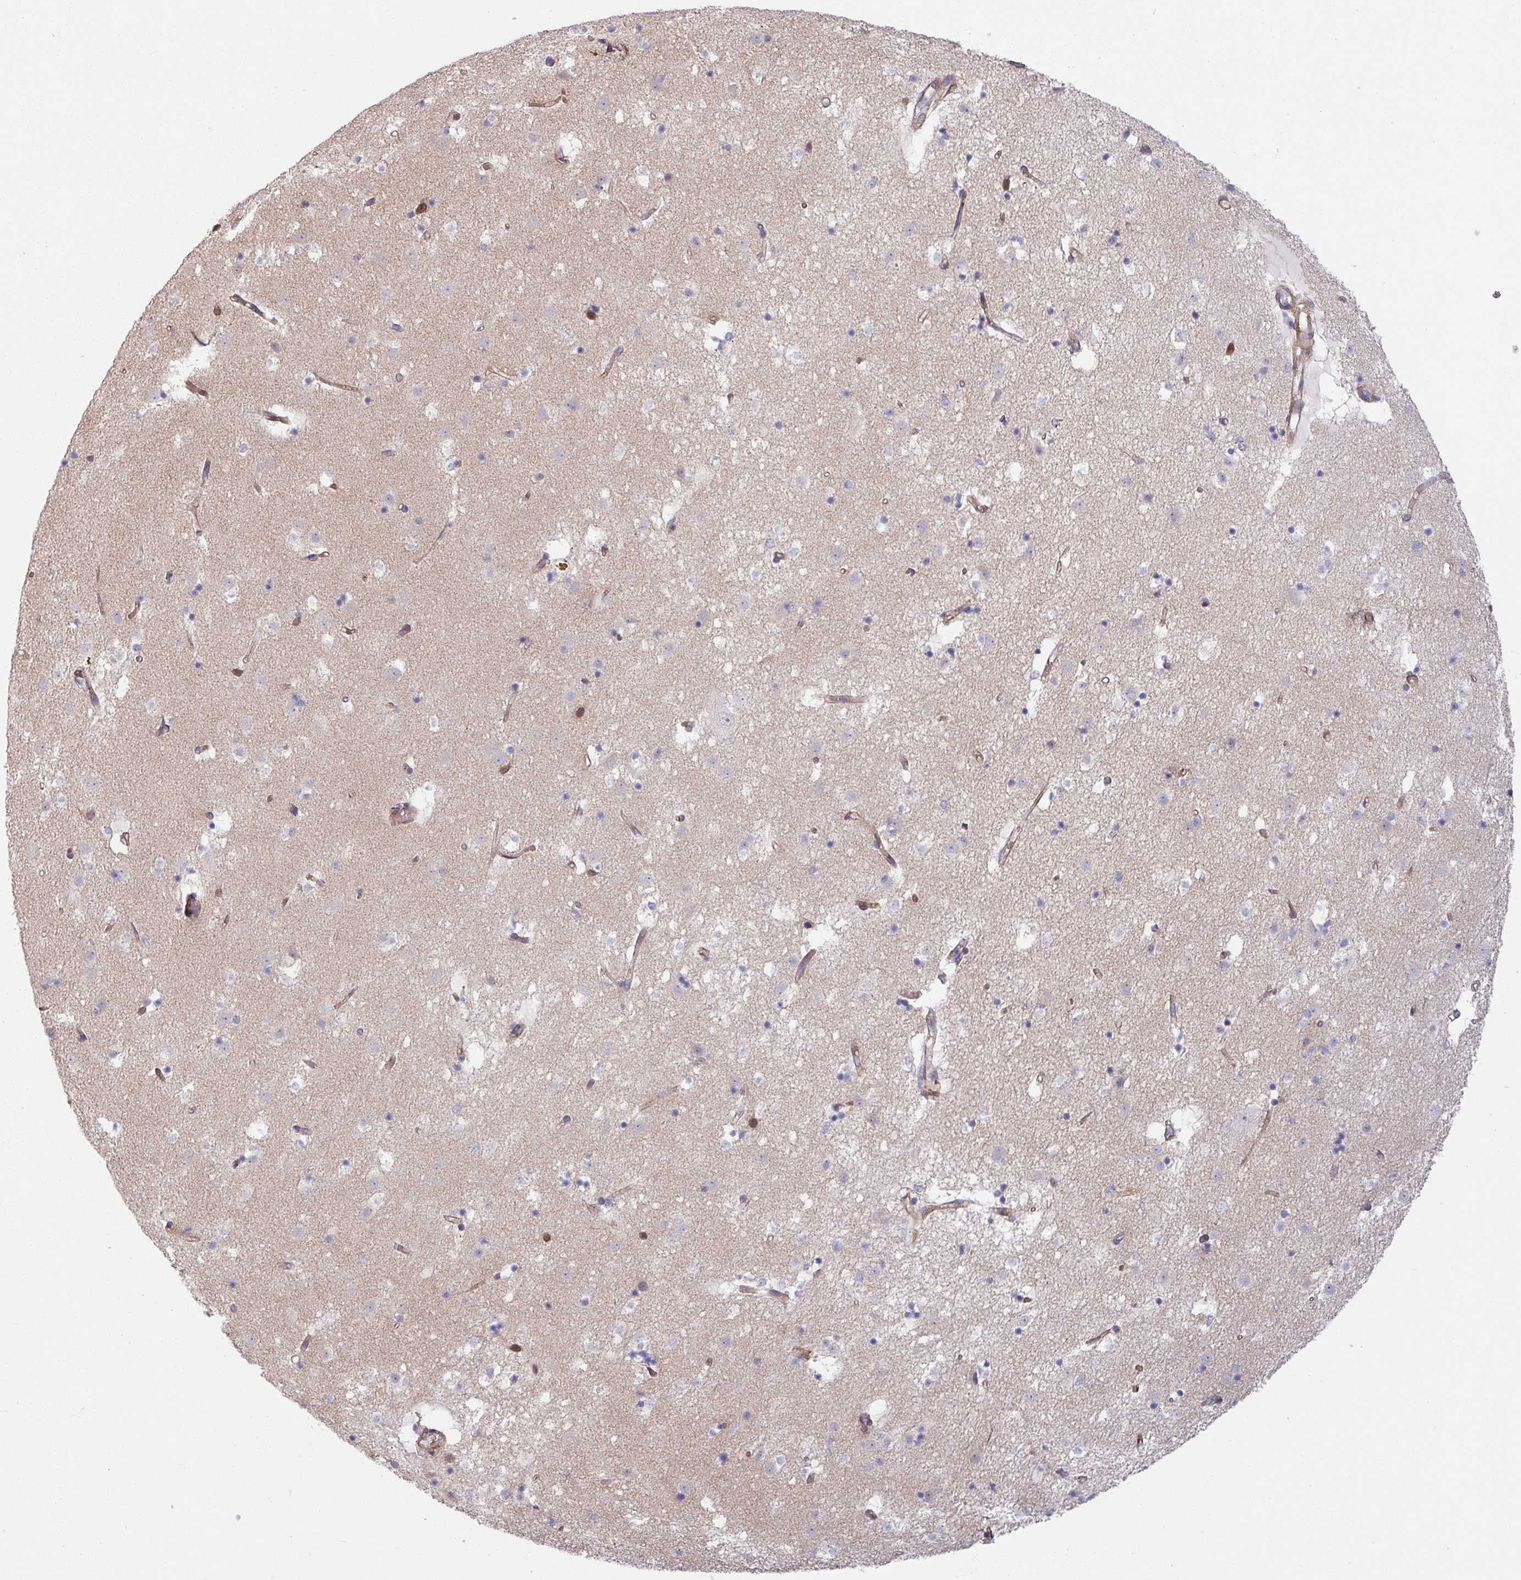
{"staining": {"intensity": "negative", "quantity": "none", "location": "none"}, "tissue": "caudate", "cell_type": "Glial cells", "image_type": "normal", "snomed": [{"axis": "morphology", "description": "Normal tissue, NOS"}, {"axis": "topography", "description": "Lateral ventricle wall"}], "caption": "DAB (3,3'-diaminobenzidine) immunohistochemical staining of benign human caudate exhibits no significant expression in glial cells.", "gene": "C4BPB", "patient": {"sex": "male", "age": 58}}